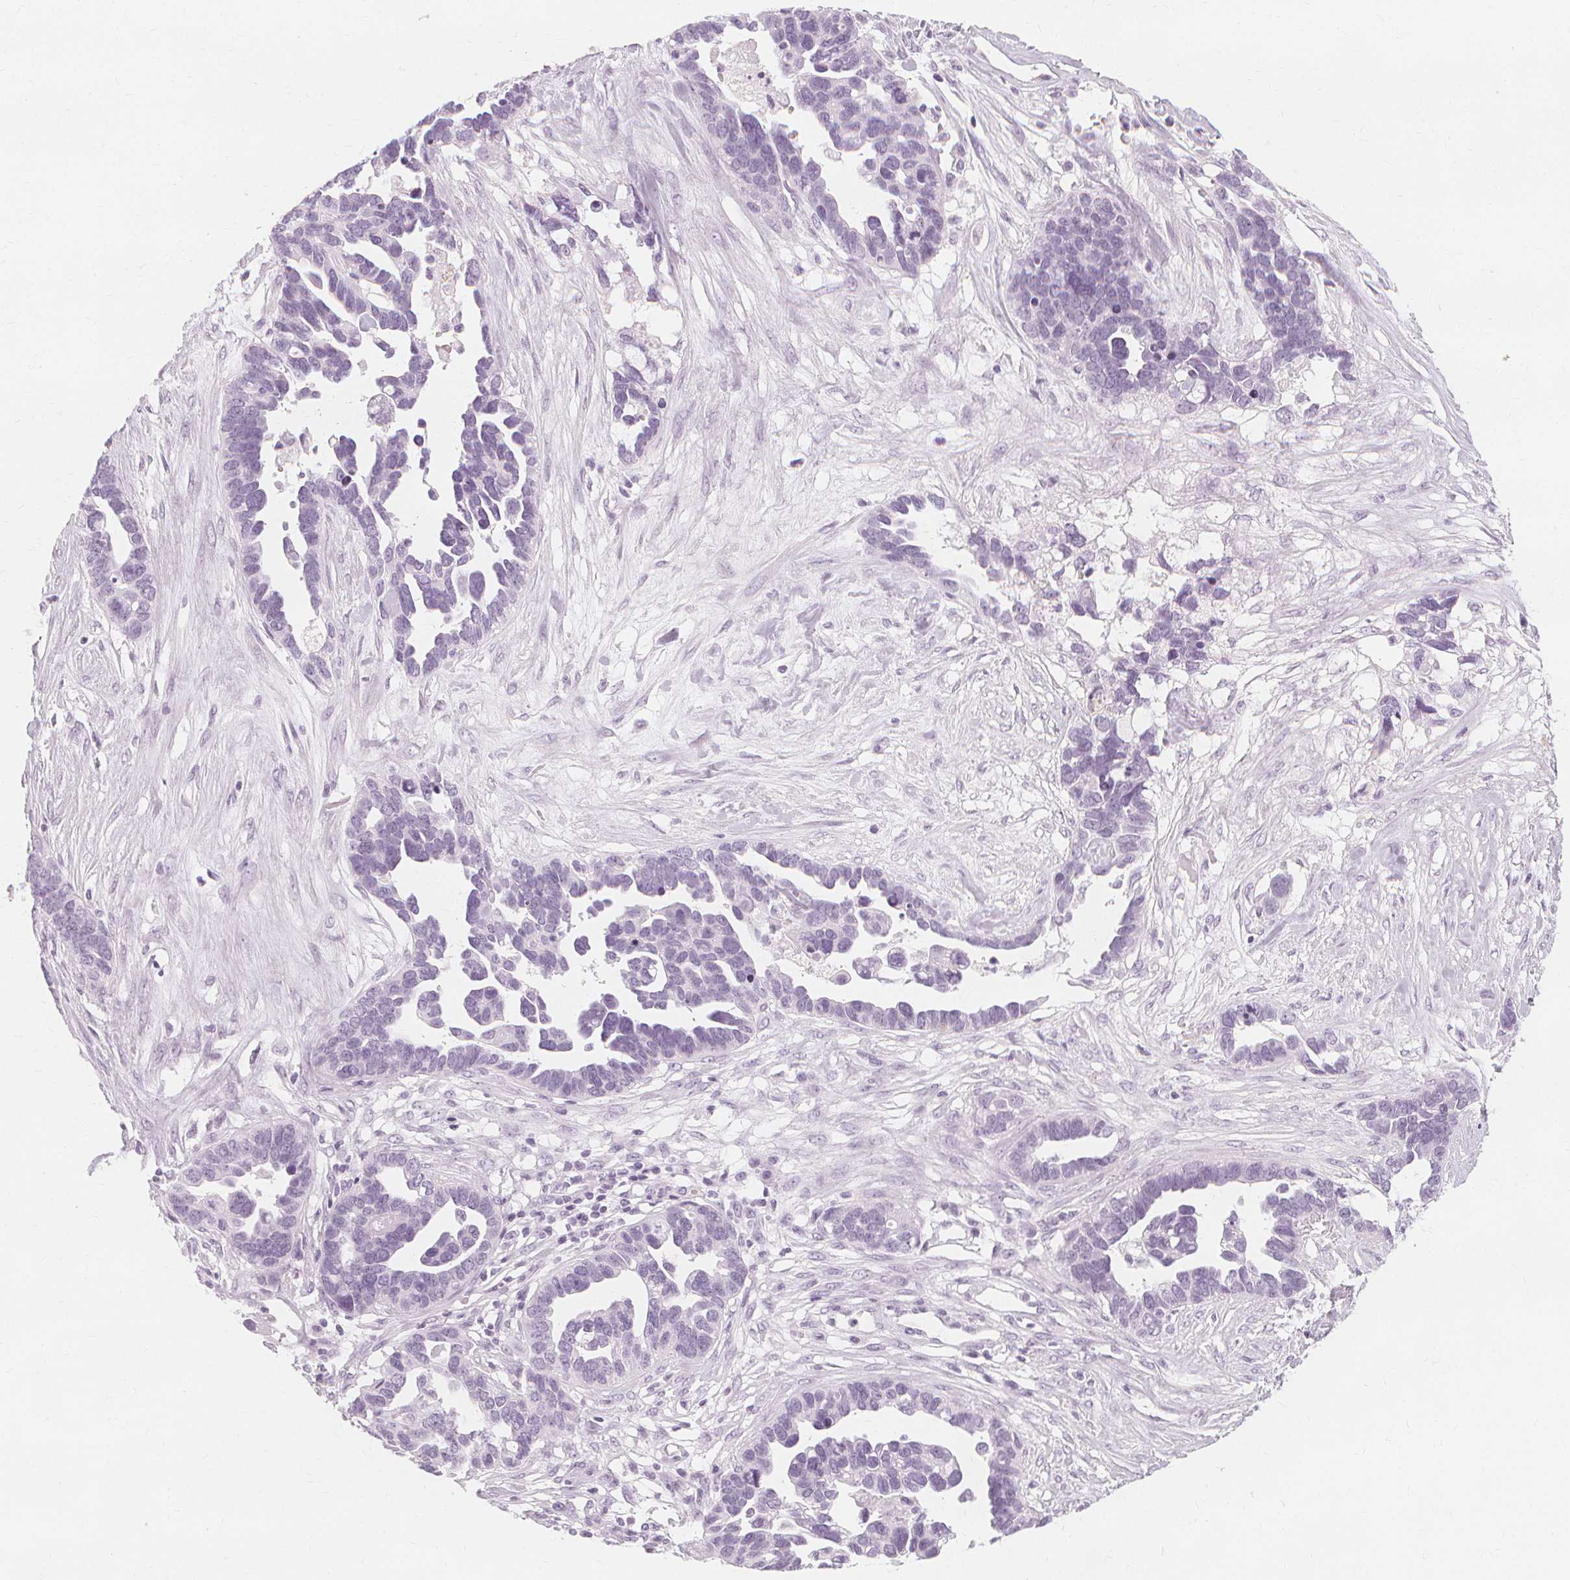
{"staining": {"intensity": "negative", "quantity": "none", "location": "none"}, "tissue": "ovarian cancer", "cell_type": "Tumor cells", "image_type": "cancer", "snomed": [{"axis": "morphology", "description": "Cystadenocarcinoma, serous, NOS"}, {"axis": "topography", "description": "Ovary"}], "caption": "IHC of serous cystadenocarcinoma (ovarian) shows no expression in tumor cells.", "gene": "TFF1", "patient": {"sex": "female", "age": 54}}